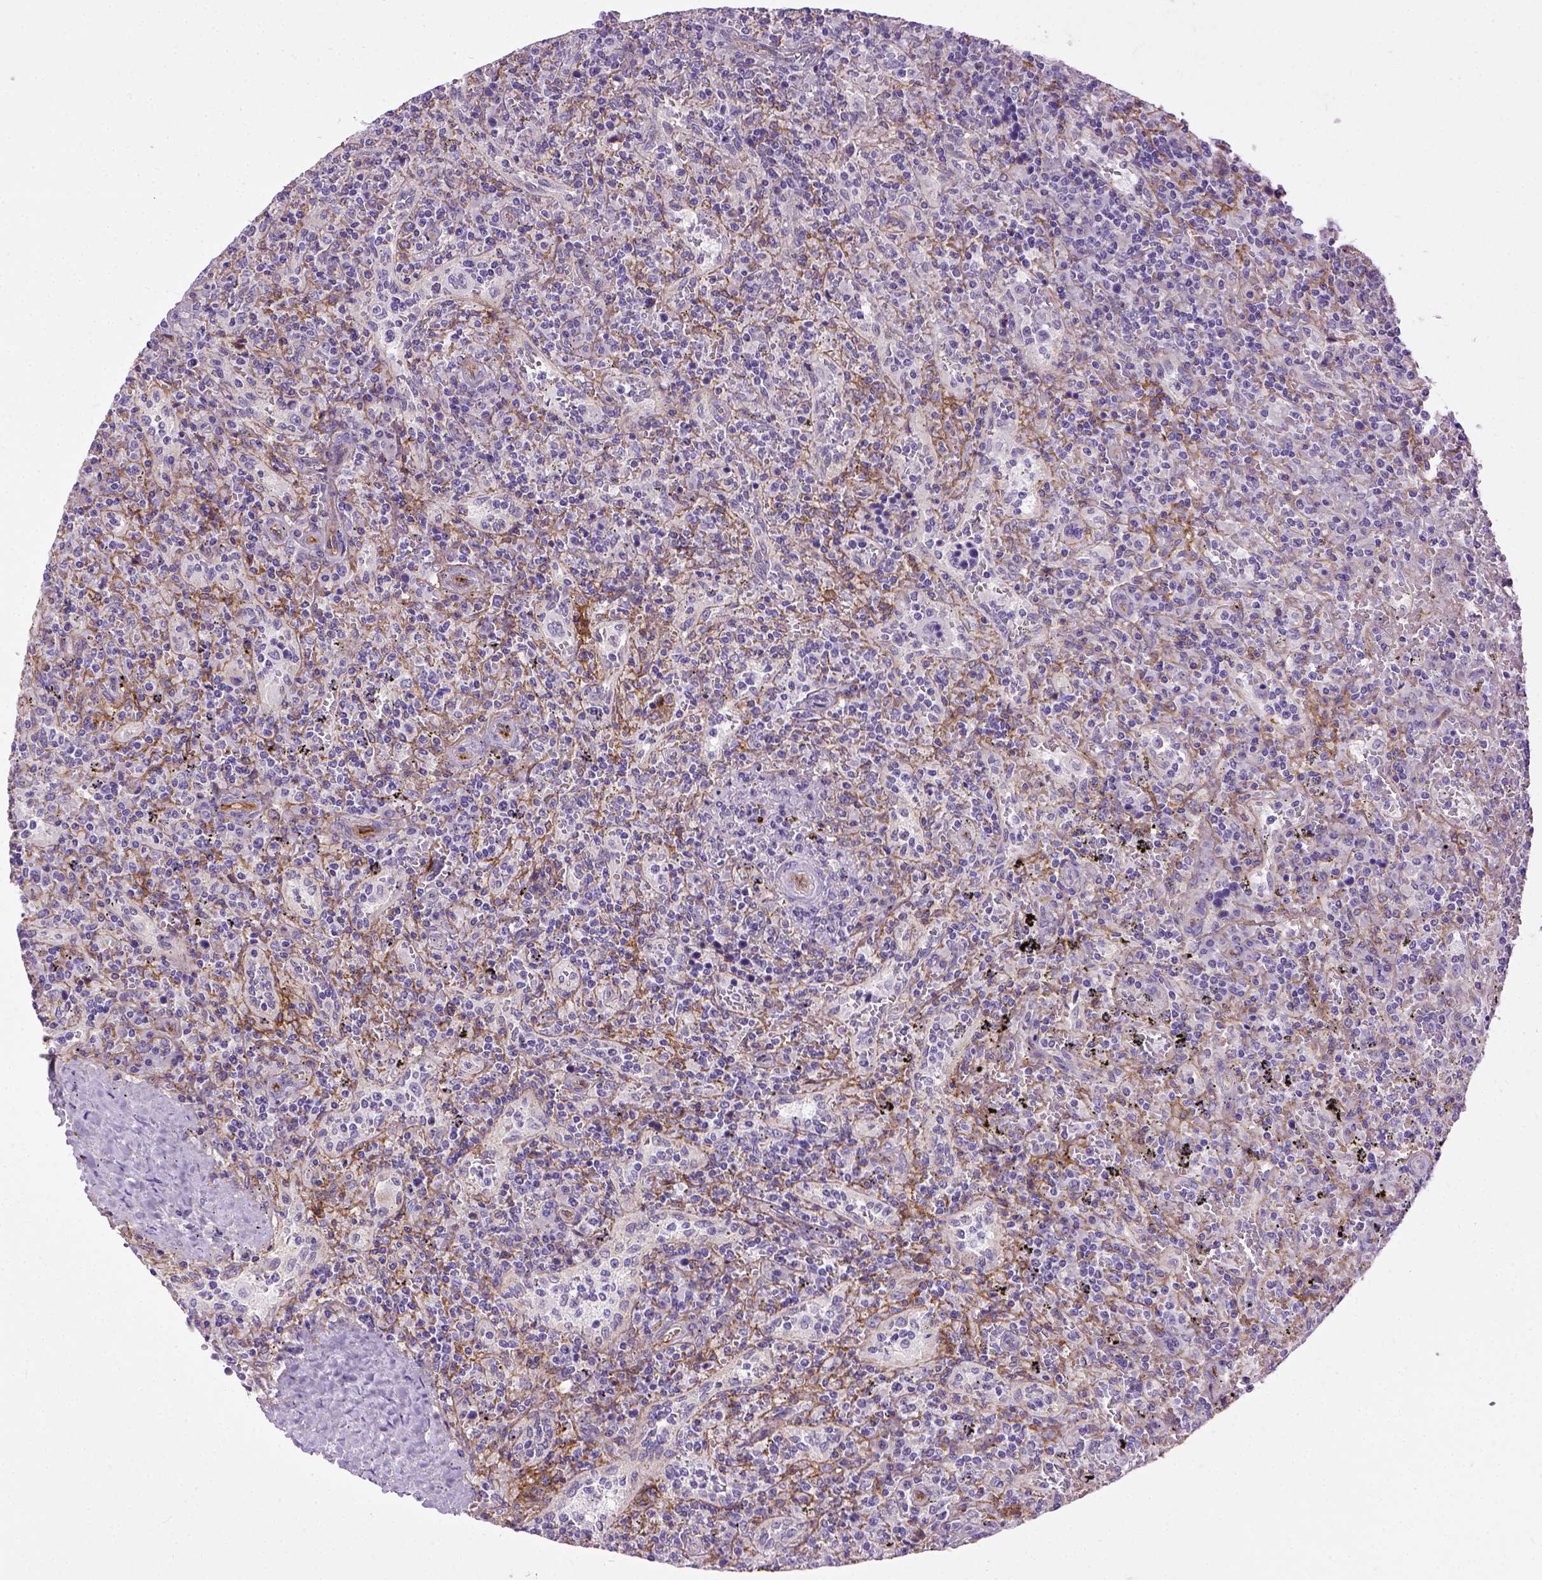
{"staining": {"intensity": "negative", "quantity": "none", "location": "none"}, "tissue": "lymphoma", "cell_type": "Tumor cells", "image_type": "cancer", "snomed": [{"axis": "morphology", "description": "Malignant lymphoma, non-Hodgkin's type, Low grade"}, {"axis": "topography", "description": "Spleen"}], "caption": "A histopathology image of human low-grade malignant lymphoma, non-Hodgkin's type is negative for staining in tumor cells.", "gene": "ENG", "patient": {"sex": "male", "age": 62}}